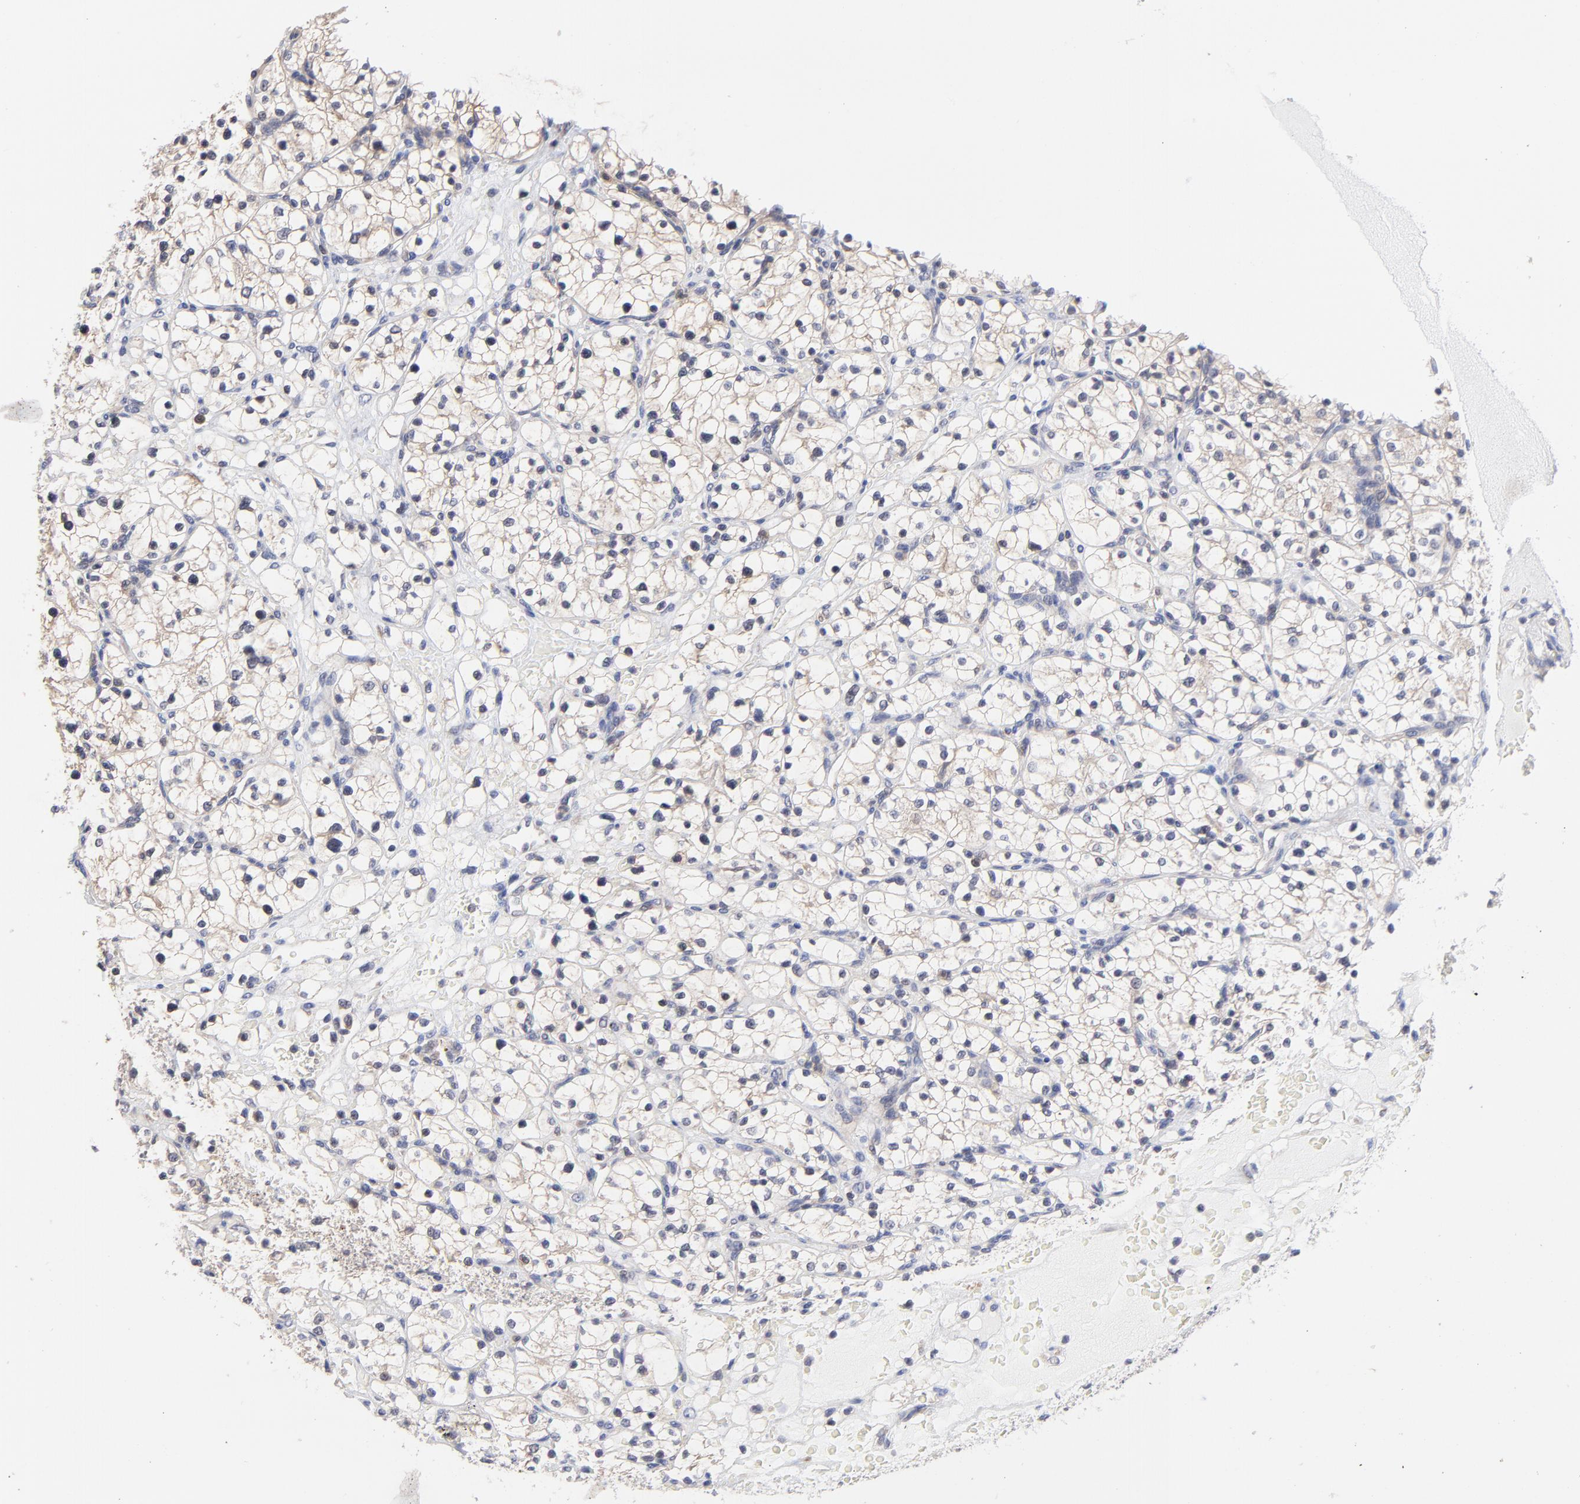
{"staining": {"intensity": "negative", "quantity": "none", "location": "none"}, "tissue": "renal cancer", "cell_type": "Tumor cells", "image_type": "cancer", "snomed": [{"axis": "morphology", "description": "Adenocarcinoma, NOS"}, {"axis": "topography", "description": "Kidney"}], "caption": "Renal cancer (adenocarcinoma) stained for a protein using immunohistochemistry exhibits no positivity tumor cells.", "gene": "PCMT1", "patient": {"sex": "female", "age": 60}}